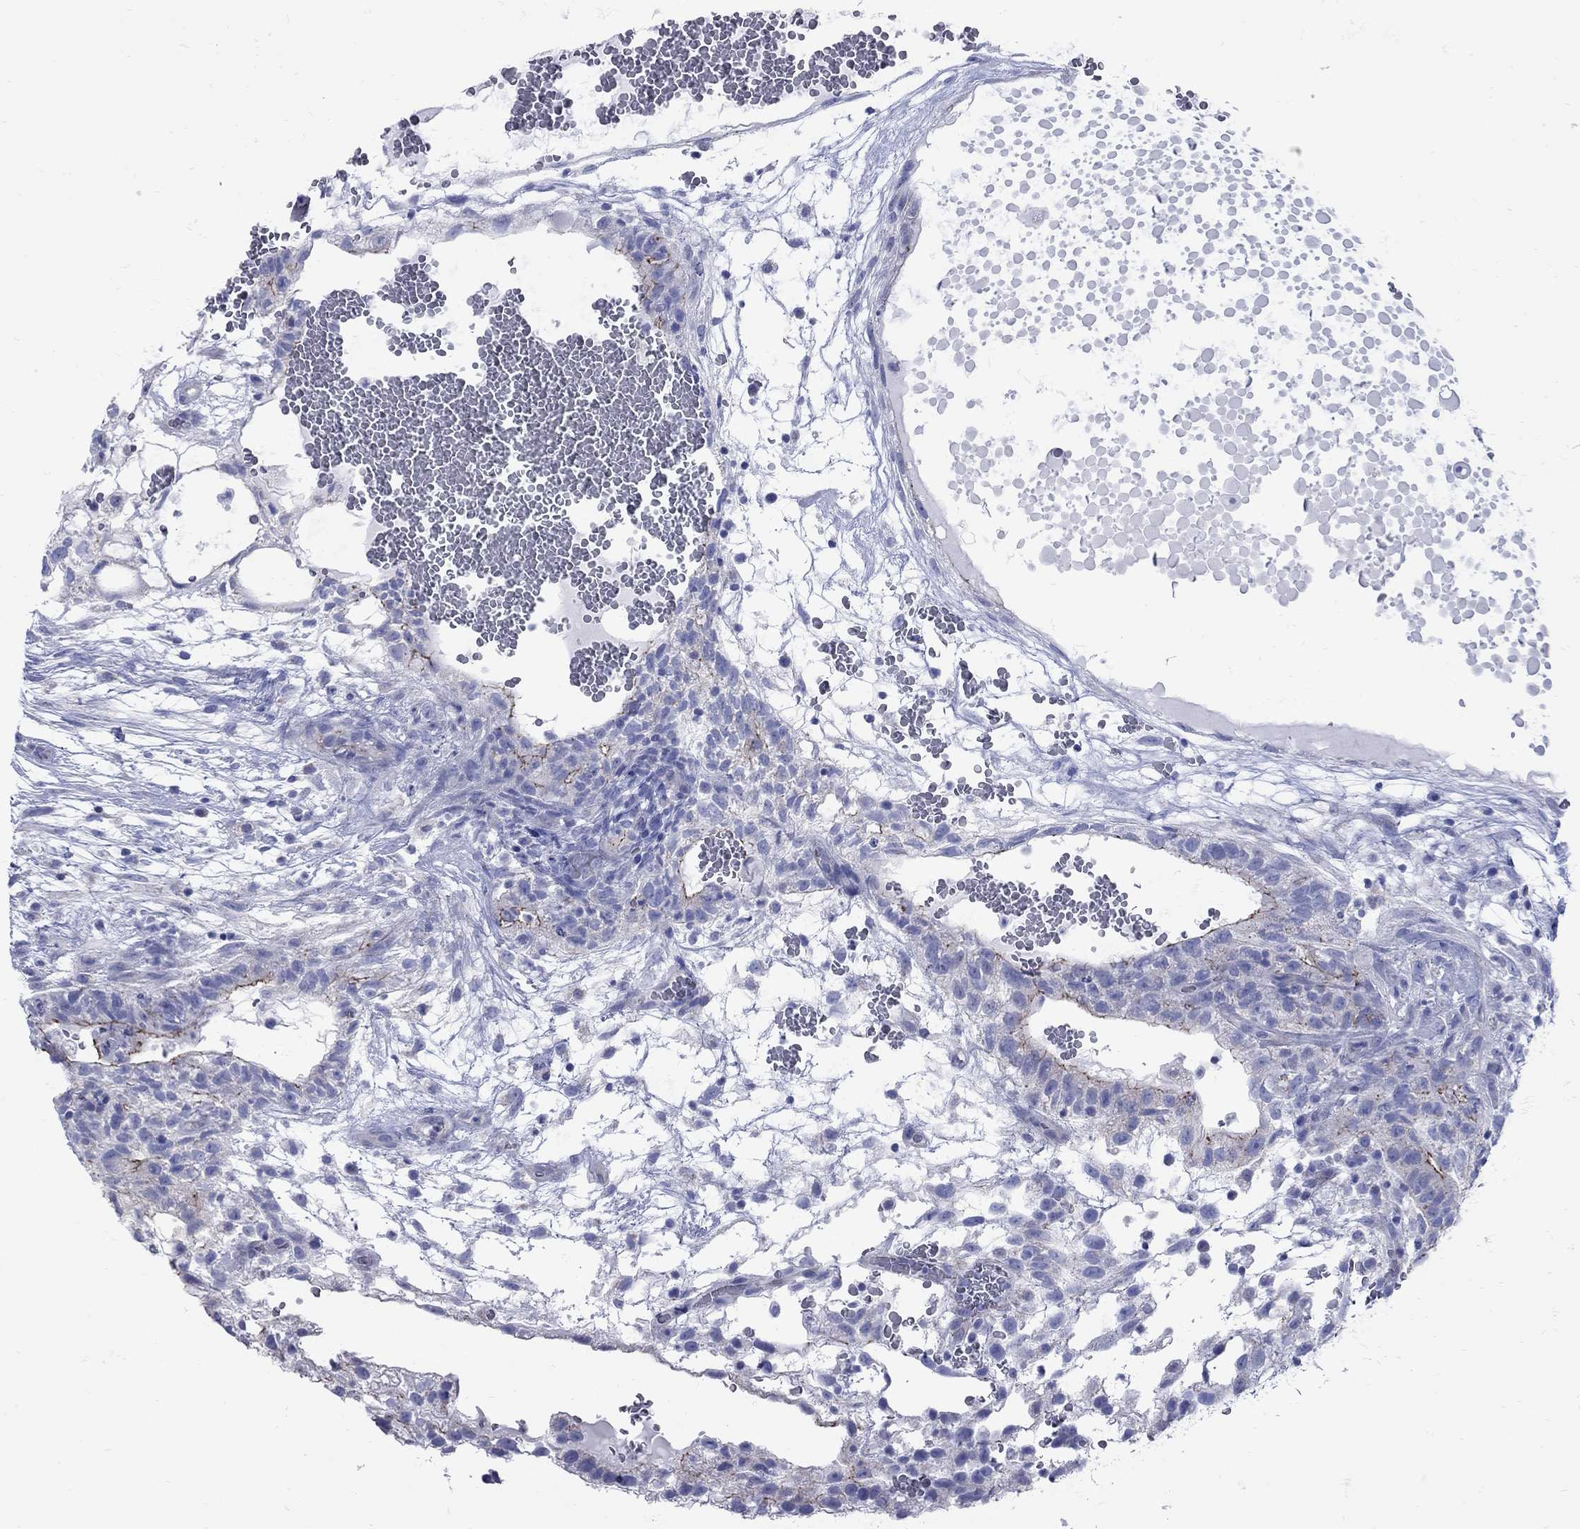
{"staining": {"intensity": "moderate", "quantity": "<25%", "location": "cytoplasmic/membranous"}, "tissue": "testis cancer", "cell_type": "Tumor cells", "image_type": "cancer", "snomed": [{"axis": "morphology", "description": "Normal tissue, NOS"}, {"axis": "morphology", "description": "Carcinoma, Embryonal, NOS"}, {"axis": "topography", "description": "Testis"}], "caption": "Immunohistochemical staining of human embryonal carcinoma (testis) reveals low levels of moderate cytoplasmic/membranous expression in approximately <25% of tumor cells.", "gene": "PDZD3", "patient": {"sex": "male", "age": 32}}